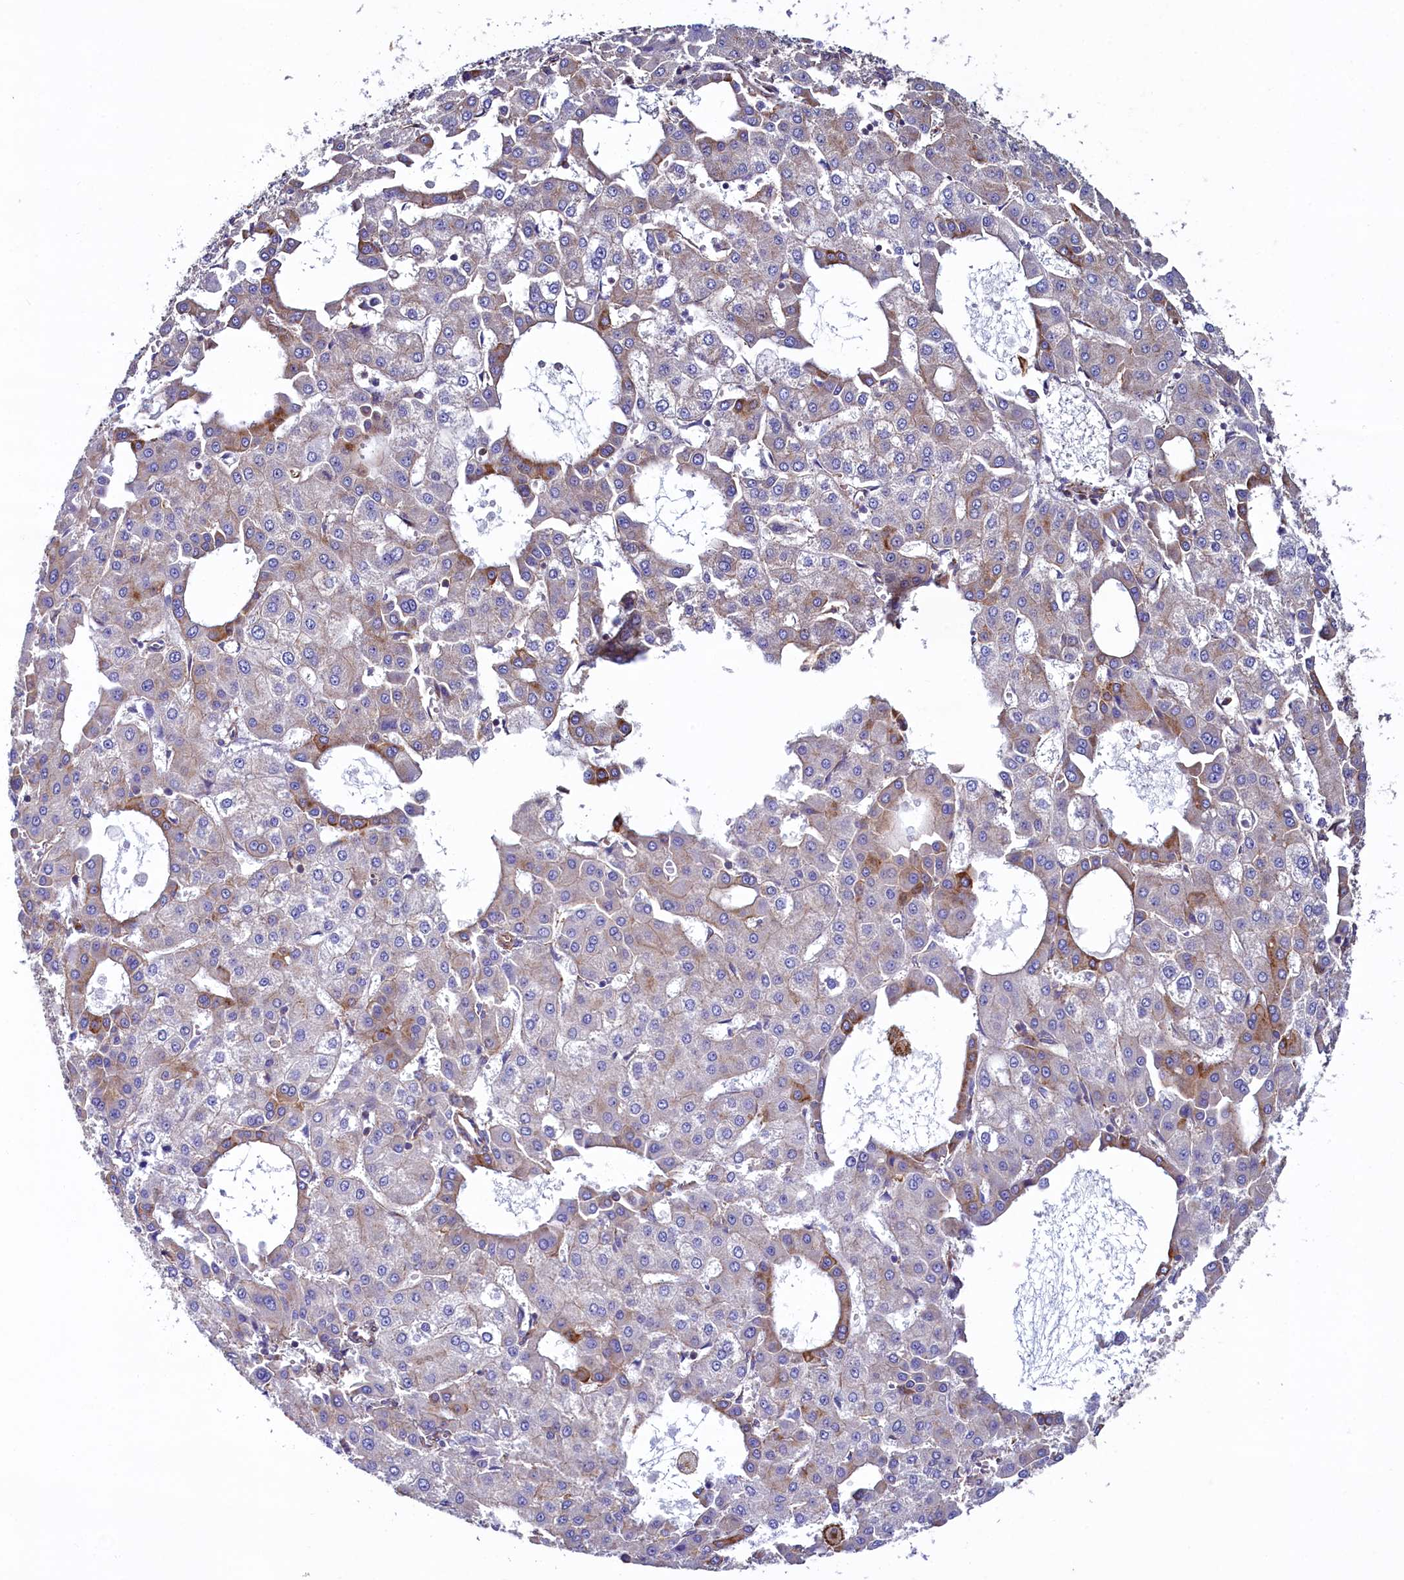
{"staining": {"intensity": "moderate", "quantity": "<25%", "location": "cytoplasmic/membranous"}, "tissue": "liver cancer", "cell_type": "Tumor cells", "image_type": "cancer", "snomed": [{"axis": "morphology", "description": "Carcinoma, Hepatocellular, NOS"}, {"axis": "topography", "description": "Liver"}], "caption": "Protein expression analysis of human liver cancer (hepatocellular carcinoma) reveals moderate cytoplasmic/membranous positivity in about <25% of tumor cells.", "gene": "GPR21", "patient": {"sex": "male", "age": 47}}